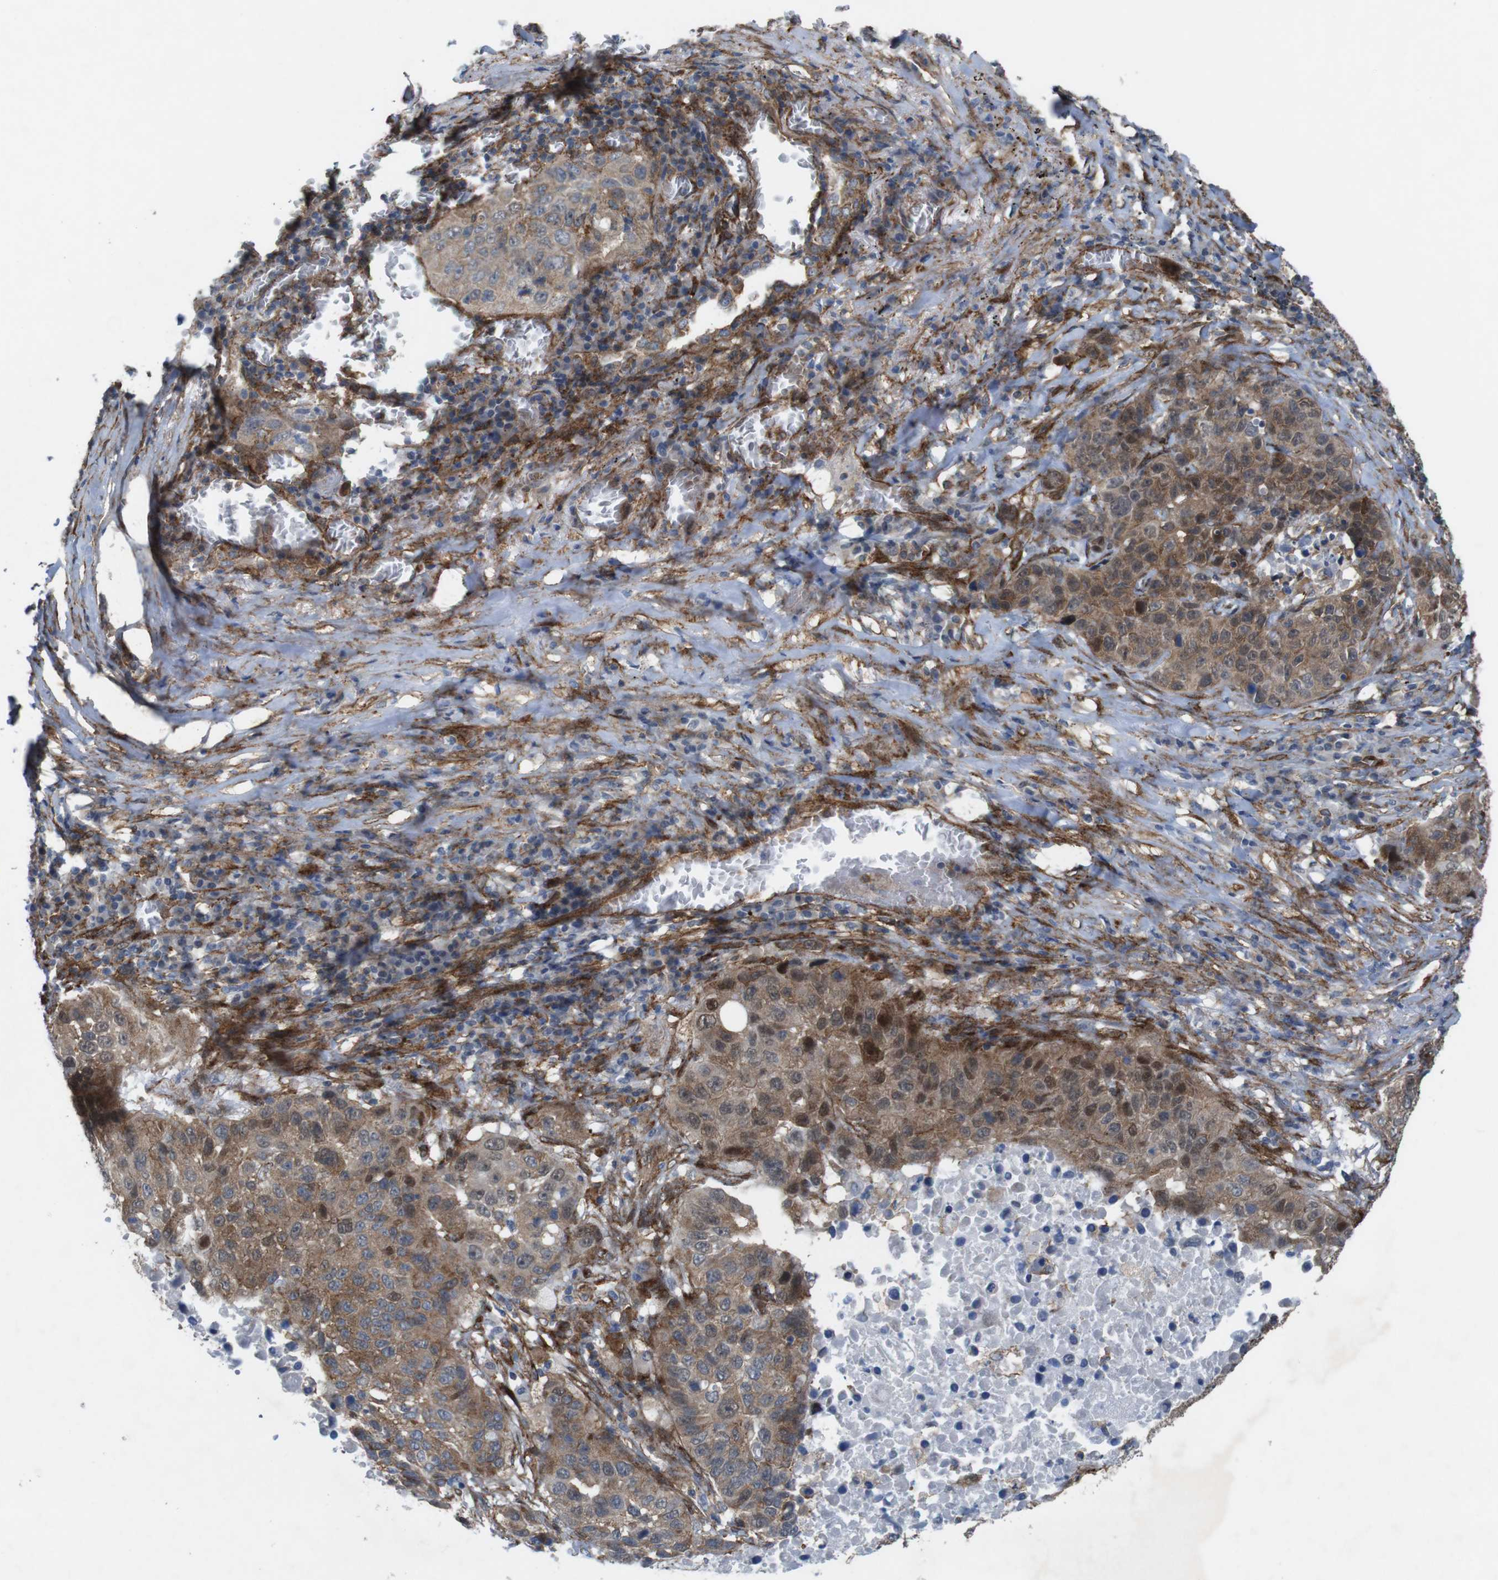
{"staining": {"intensity": "strong", "quantity": ">75%", "location": "cytoplasmic/membranous"}, "tissue": "lung cancer", "cell_type": "Tumor cells", "image_type": "cancer", "snomed": [{"axis": "morphology", "description": "Squamous cell carcinoma, NOS"}, {"axis": "topography", "description": "Lung"}], "caption": "Lung cancer (squamous cell carcinoma) stained for a protein exhibits strong cytoplasmic/membranous positivity in tumor cells.", "gene": "PTGER4", "patient": {"sex": "male", "age": 57}}